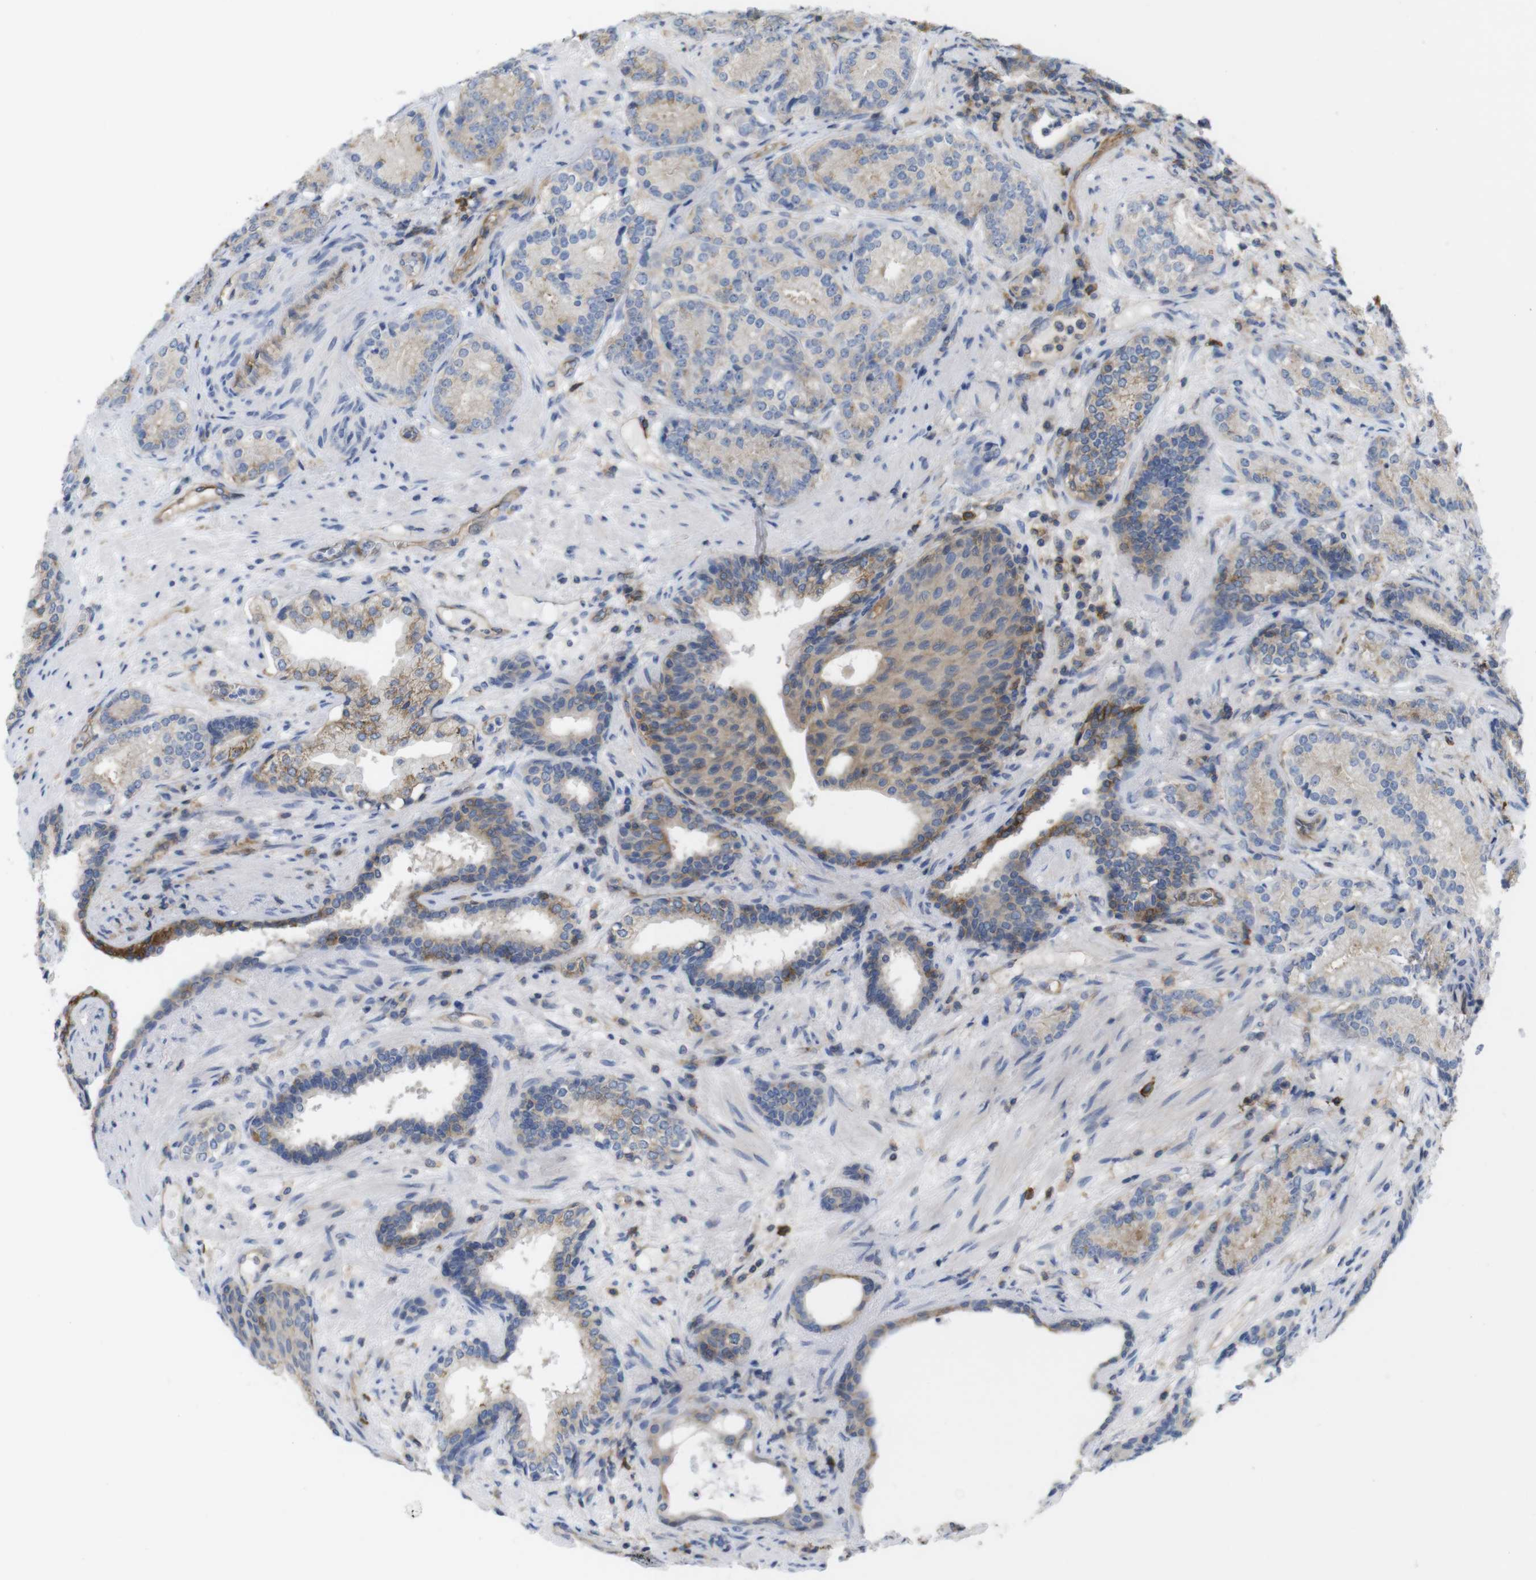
{"staining": {"intensity": "weak", "quantity": "25%-75%", "location": "cytoplasmic/membranous"}, "tissue": "prostate cancer", "cell_type": "Tumor cells", "image_type": "cancer", "snomed": [{"axis": "morphology", "description": "Adenocarcinoma, High grade"}, {"axis": "topography", "description": "Prostate"}], "caption": "DAB (3,3'-diaminobenzidine) immunohistochemical staining of prostate cancer demonstrates weak cytoplasmic/membranous protein positivity in approximately 25%-75% of tumor cells.", "gene": "CCR6", "patient": {"sex": "male", "age": 61}}